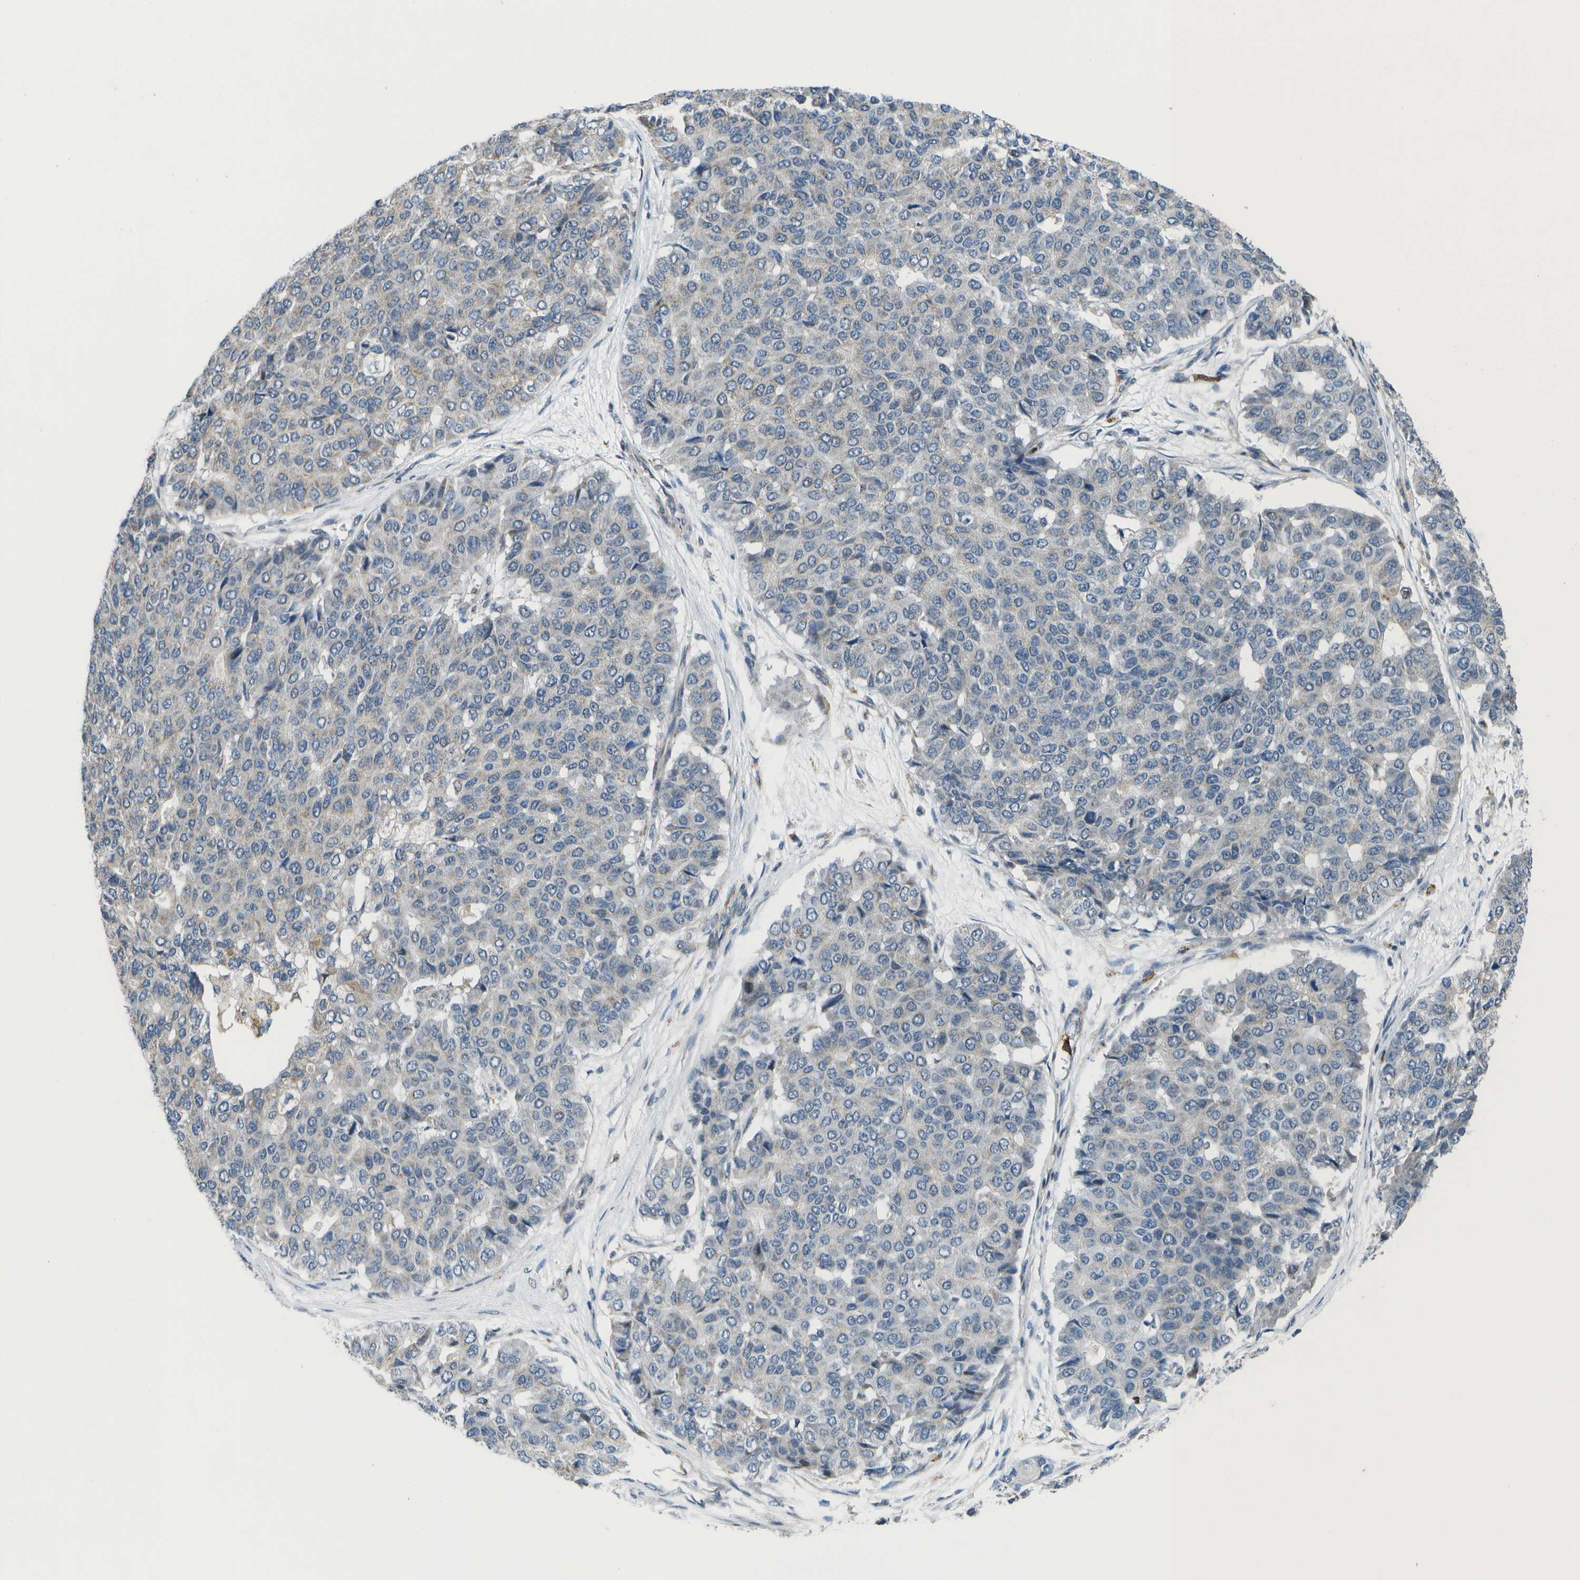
{"staining": {"intensity": "moderate", "quantity": "<25%", "location": "cytoplasmic/membranous"}, "tissue": "pancreatic cancer", "cell_type": "Tumor cells", "image_type": "cancer", "snomed": [{"axis": "morphology", "description": "Adenocarcinoma, NOS"}, {"axis": "topography", "description": "Pancreas"}], "caption": "IHC image of human pancreatic adenocarcinoma stained for a protein (brown), which reveals low levels of moderate cytoplasmic/membranous positivity in approximately <25% of tumor cells.", "gene": "GALNT15", "patient": {"sex": "male", "age": 50}}